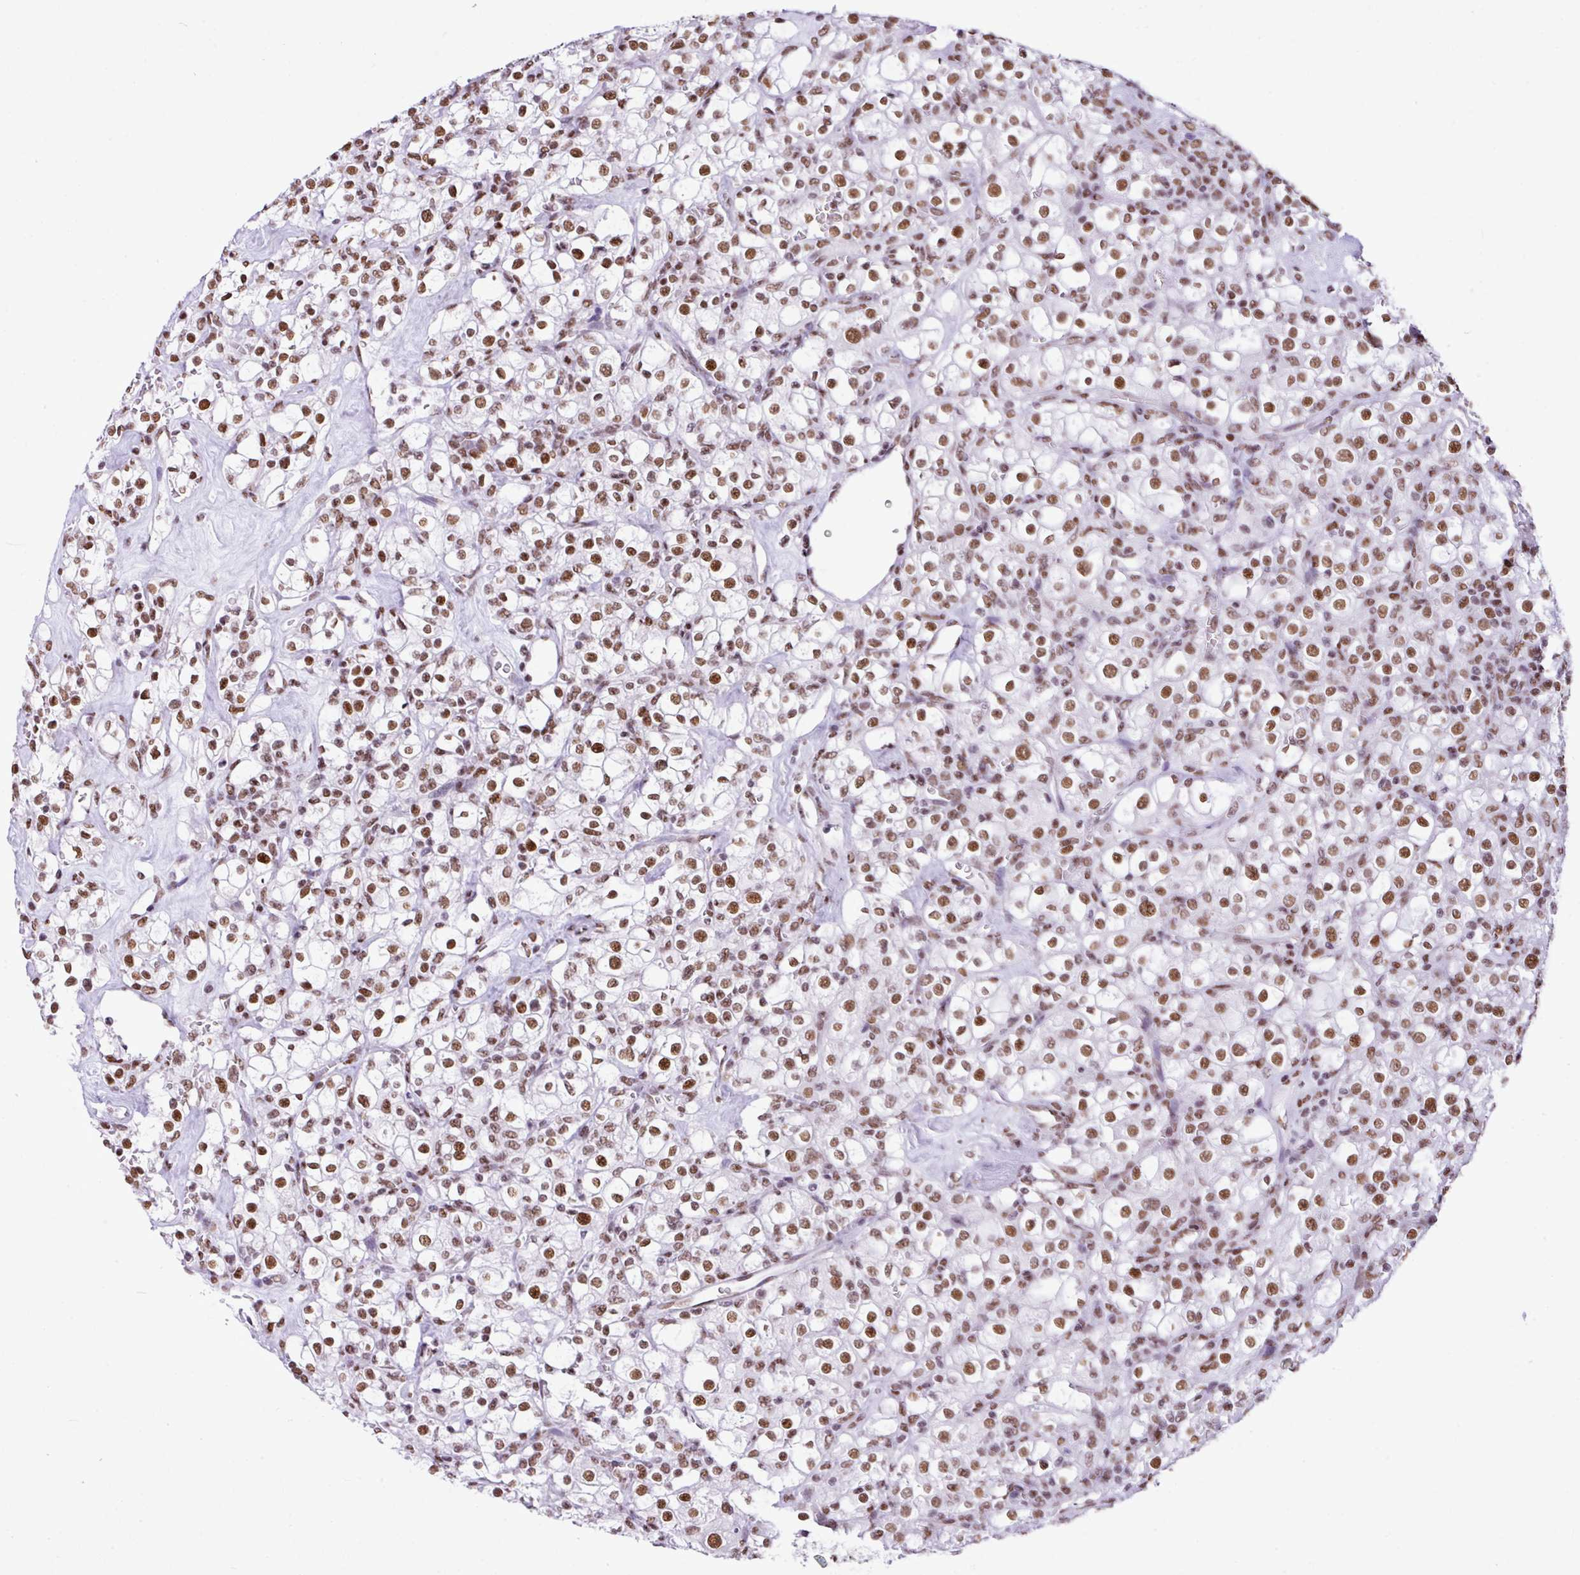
{"staining": {"intensity": "moderate", "quantity": ">75%", "location": "nuclear"}, "tissue": "renal cancer", "cell_type": "Tumor cells", "image_type": "cancer", "snomed": [{"axis": "morphology", "description": "Adenocarcinoma, NOS"}, {"axis": "topography", "description": "Kidney"}], "caption": "Immunohistochemical staining of human renal cancer (adenocarcinoma) shows moderate nuclear protein positivity in approximately >75% of tumor cells. (DAB (3,3'-diaminobenzidine) IHC, brown staining for protein, blue staining for nuclei).", "gene": "RARG", "patient": {"sex": "female", "age": 74}}